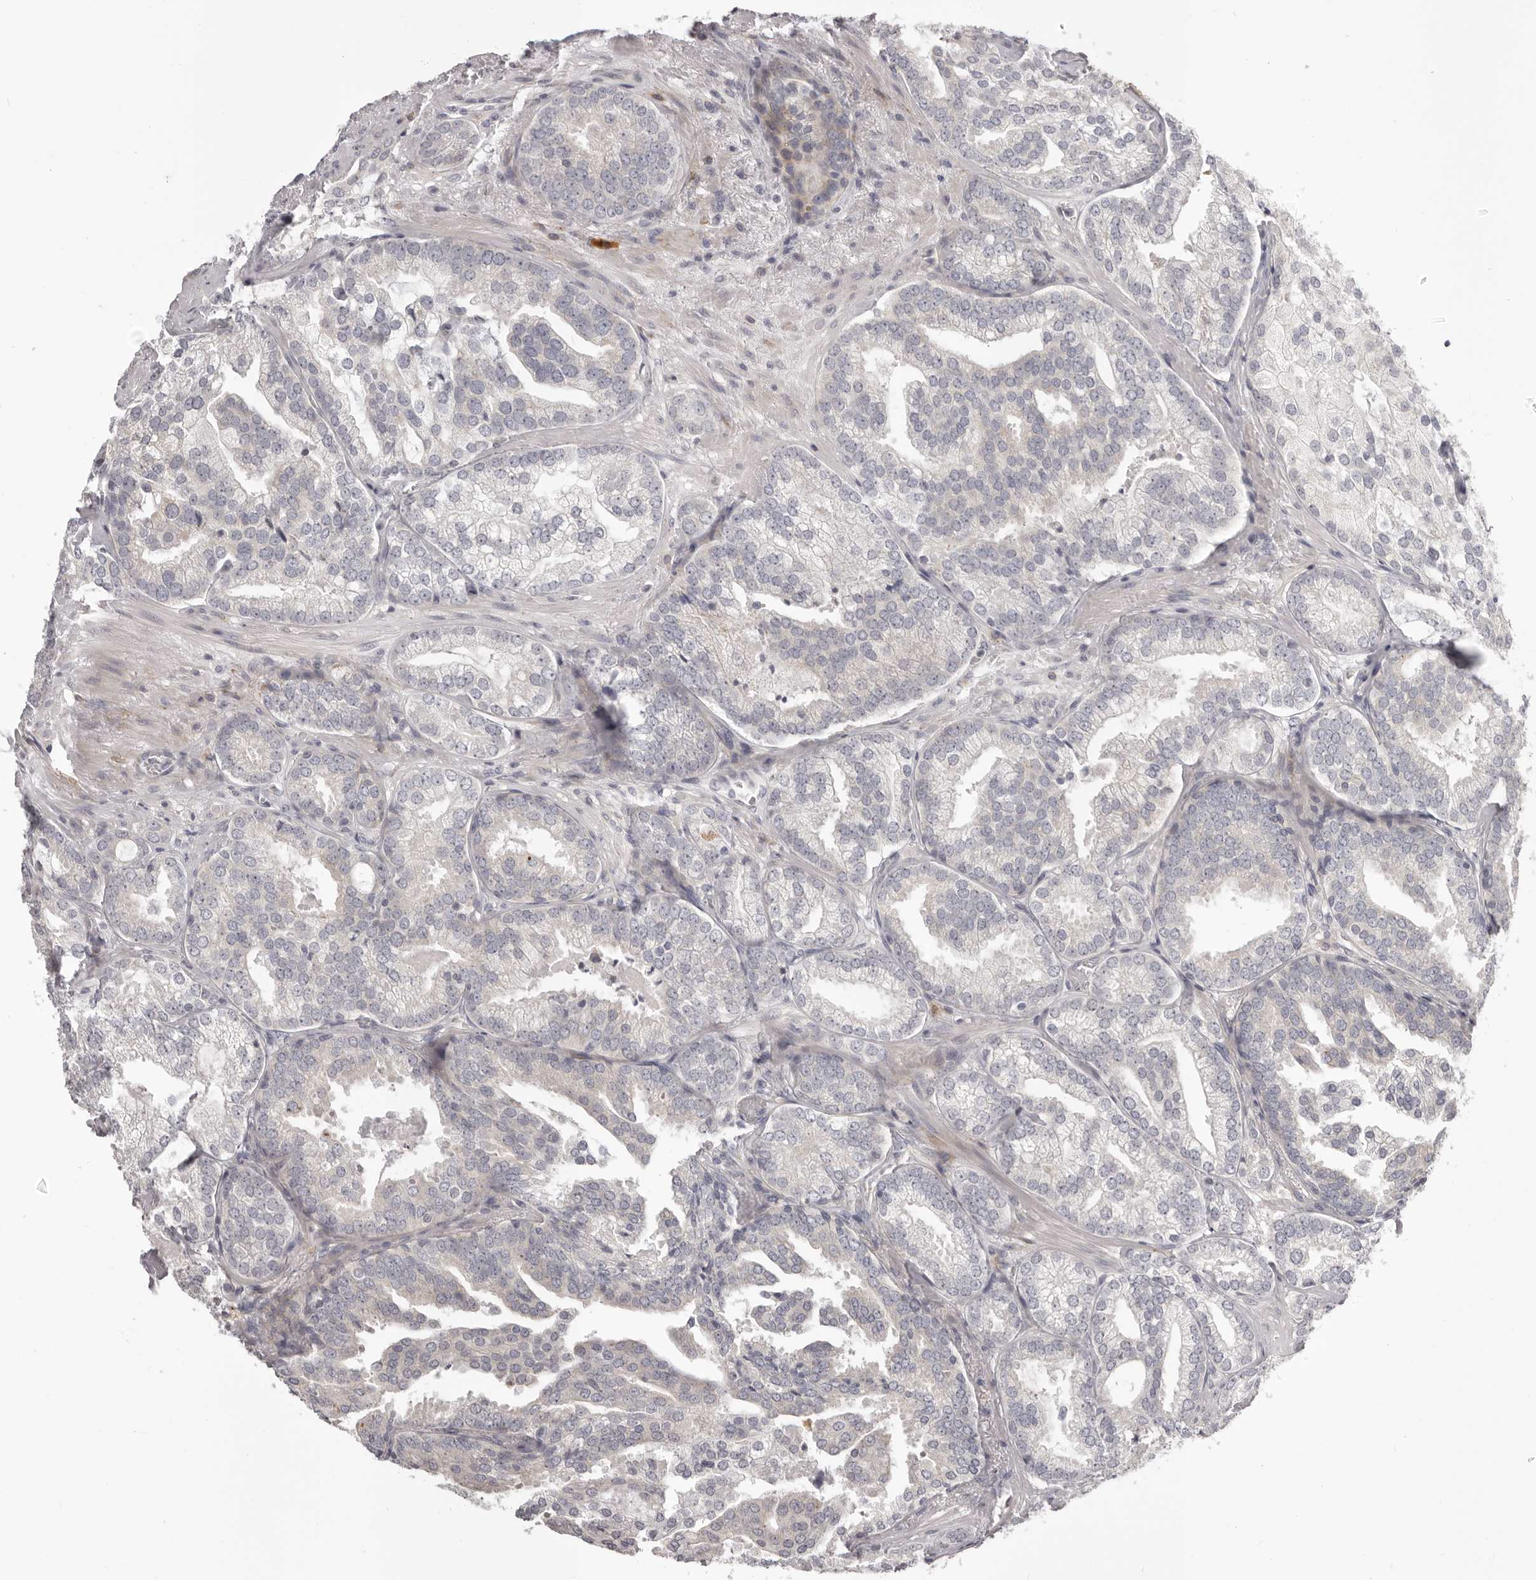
{"staining": {"intensity": "negative", "quantity": "none", "location": "none"}, "tissue": "prostate cancer", "cell_type": "Tumor cells", "image_type": "cancer", "snomed": [{"axis": "morphology", "description": "Normal morphology"}, {"axis": "morphology", "description": "Adenocarcinoma, Low grade"}, {"axis": "topography", "description": "Prostate"}], "caption": "Tumor cells are negative for protein expression in human low-grade adenocarcinoma (prostate).", "gene": "OTUD3", "patient": {"sex": "male", "age": 72}}